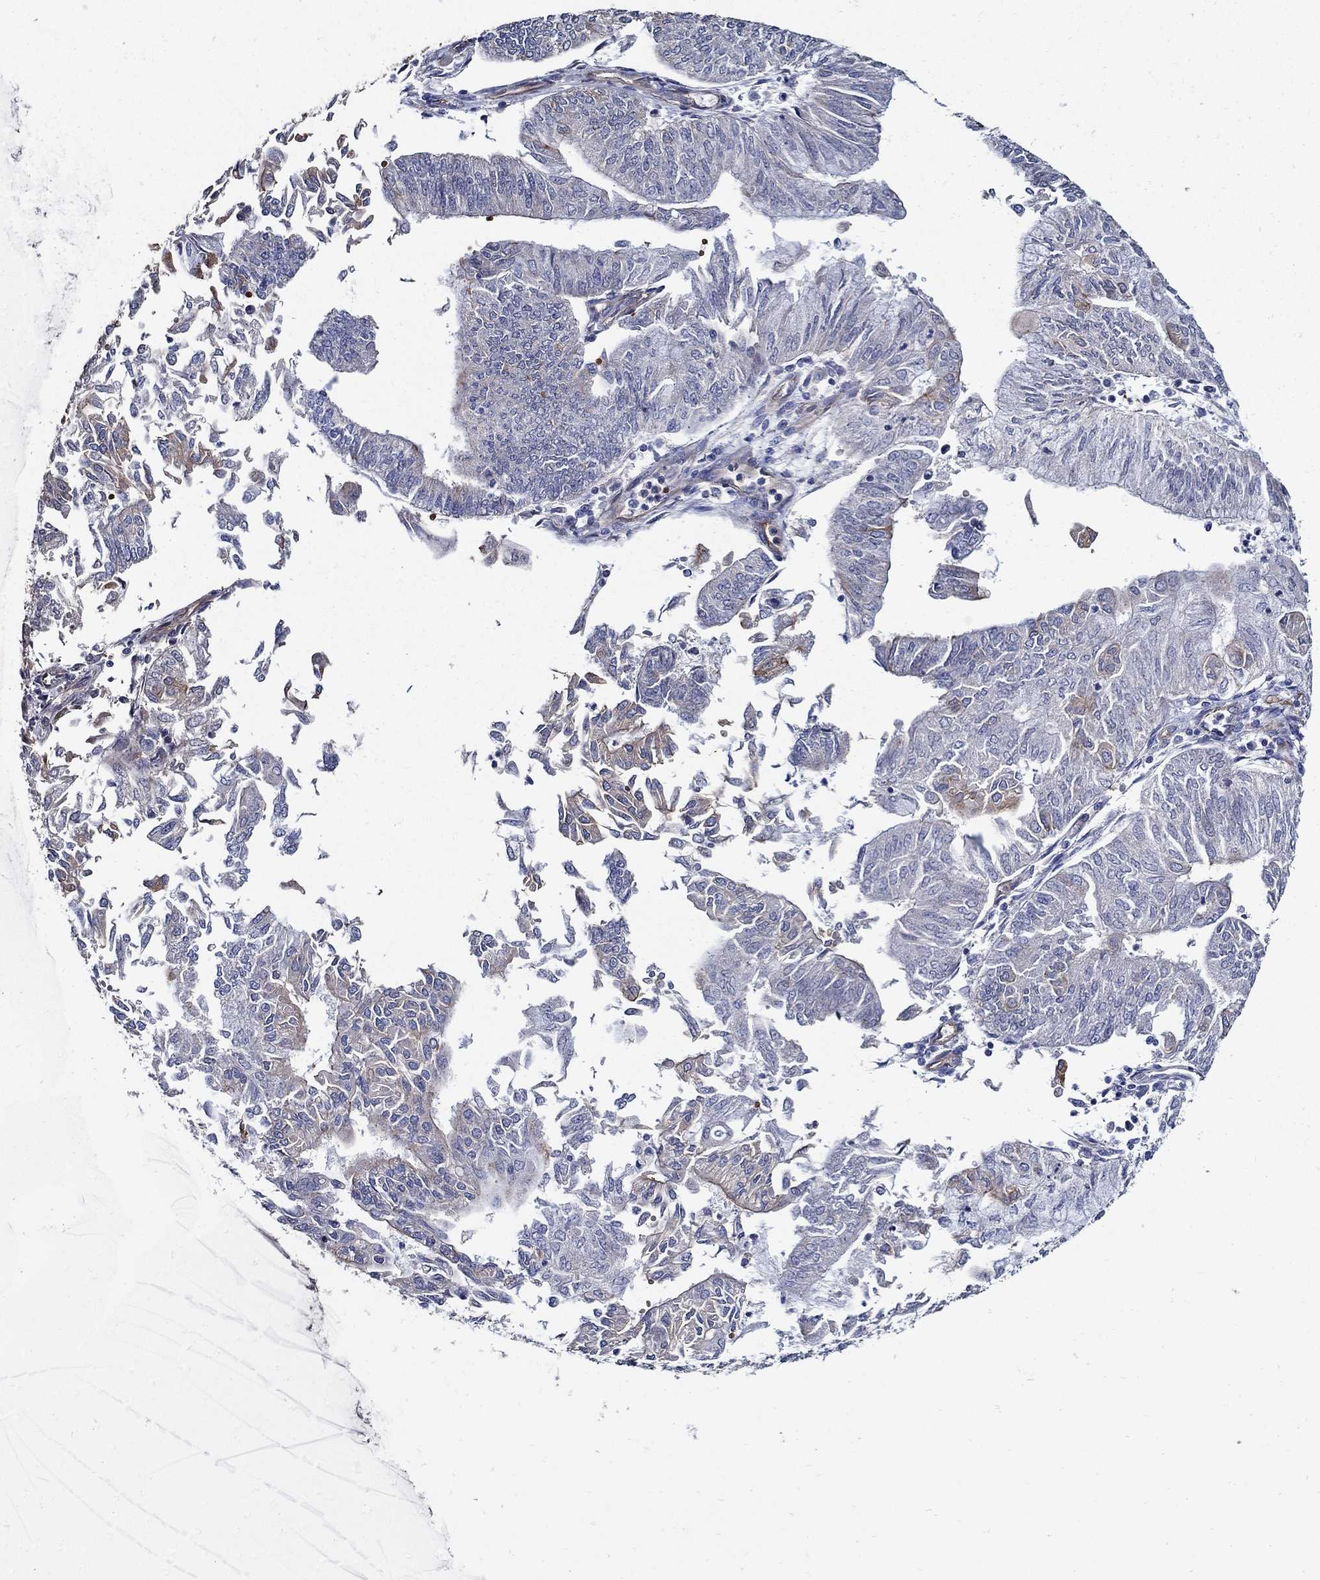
{"staining": {"intensity": "strong", "quantity": "<25%", "location": "cytoplasmic/membranous"}, "tissue": "endometrial cancer", "cell_type": "Tumor cells", "image_type": "cancer", "snomed": [{"axis": "morphology", "description": "Adenocarcinoma, NOS"}, {"axis": "topography", "description": "Endometrium"}], "caption": "Tumor cells show medium levels of strong cytoplasmic/membranous positivity in approximately <25% of cells in human adenocarcinoma (endometrial).", "gene": "APBB3", "patient": {"sex": "female", "age": 59}}